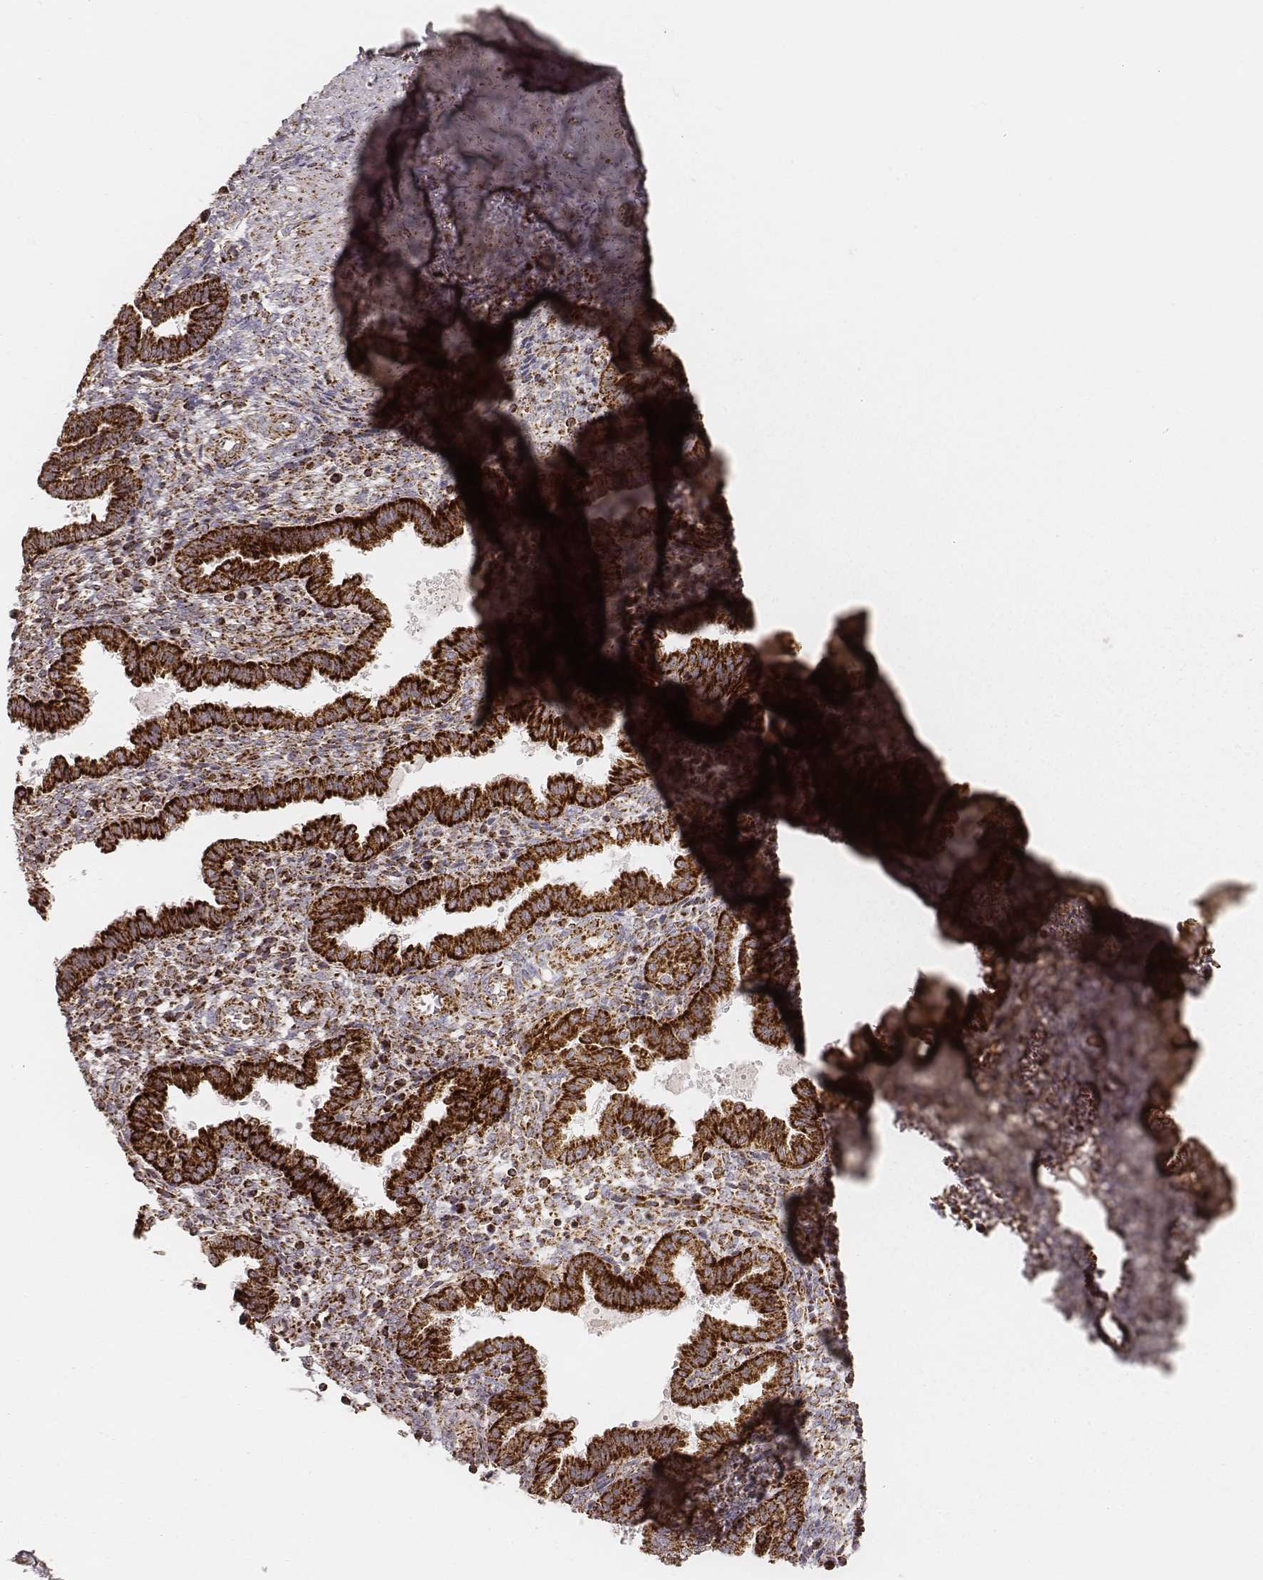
{"staining": {"intensity": "strong", "quantity": ">75%", "location": "cytoplasmic/membranous"}, "tissue": "endometrium", "cell_type": "Cells in endometrial stroma", "image_type": "normal", "snomed": [{"axis": "morphology", "description": "Normal tissue, NOS"}, {"axis": "topography", "description": "Endometrium"}], "caption": "Approximately >75% of cells in endometrial stroma in unremarkable human endometrium exhibit strong cytoplasmic/membranous protein positivity as visualized by brown immunohistochemical staining.", "gene": "CS", "patient": {"sex": "female", "age": 37}}